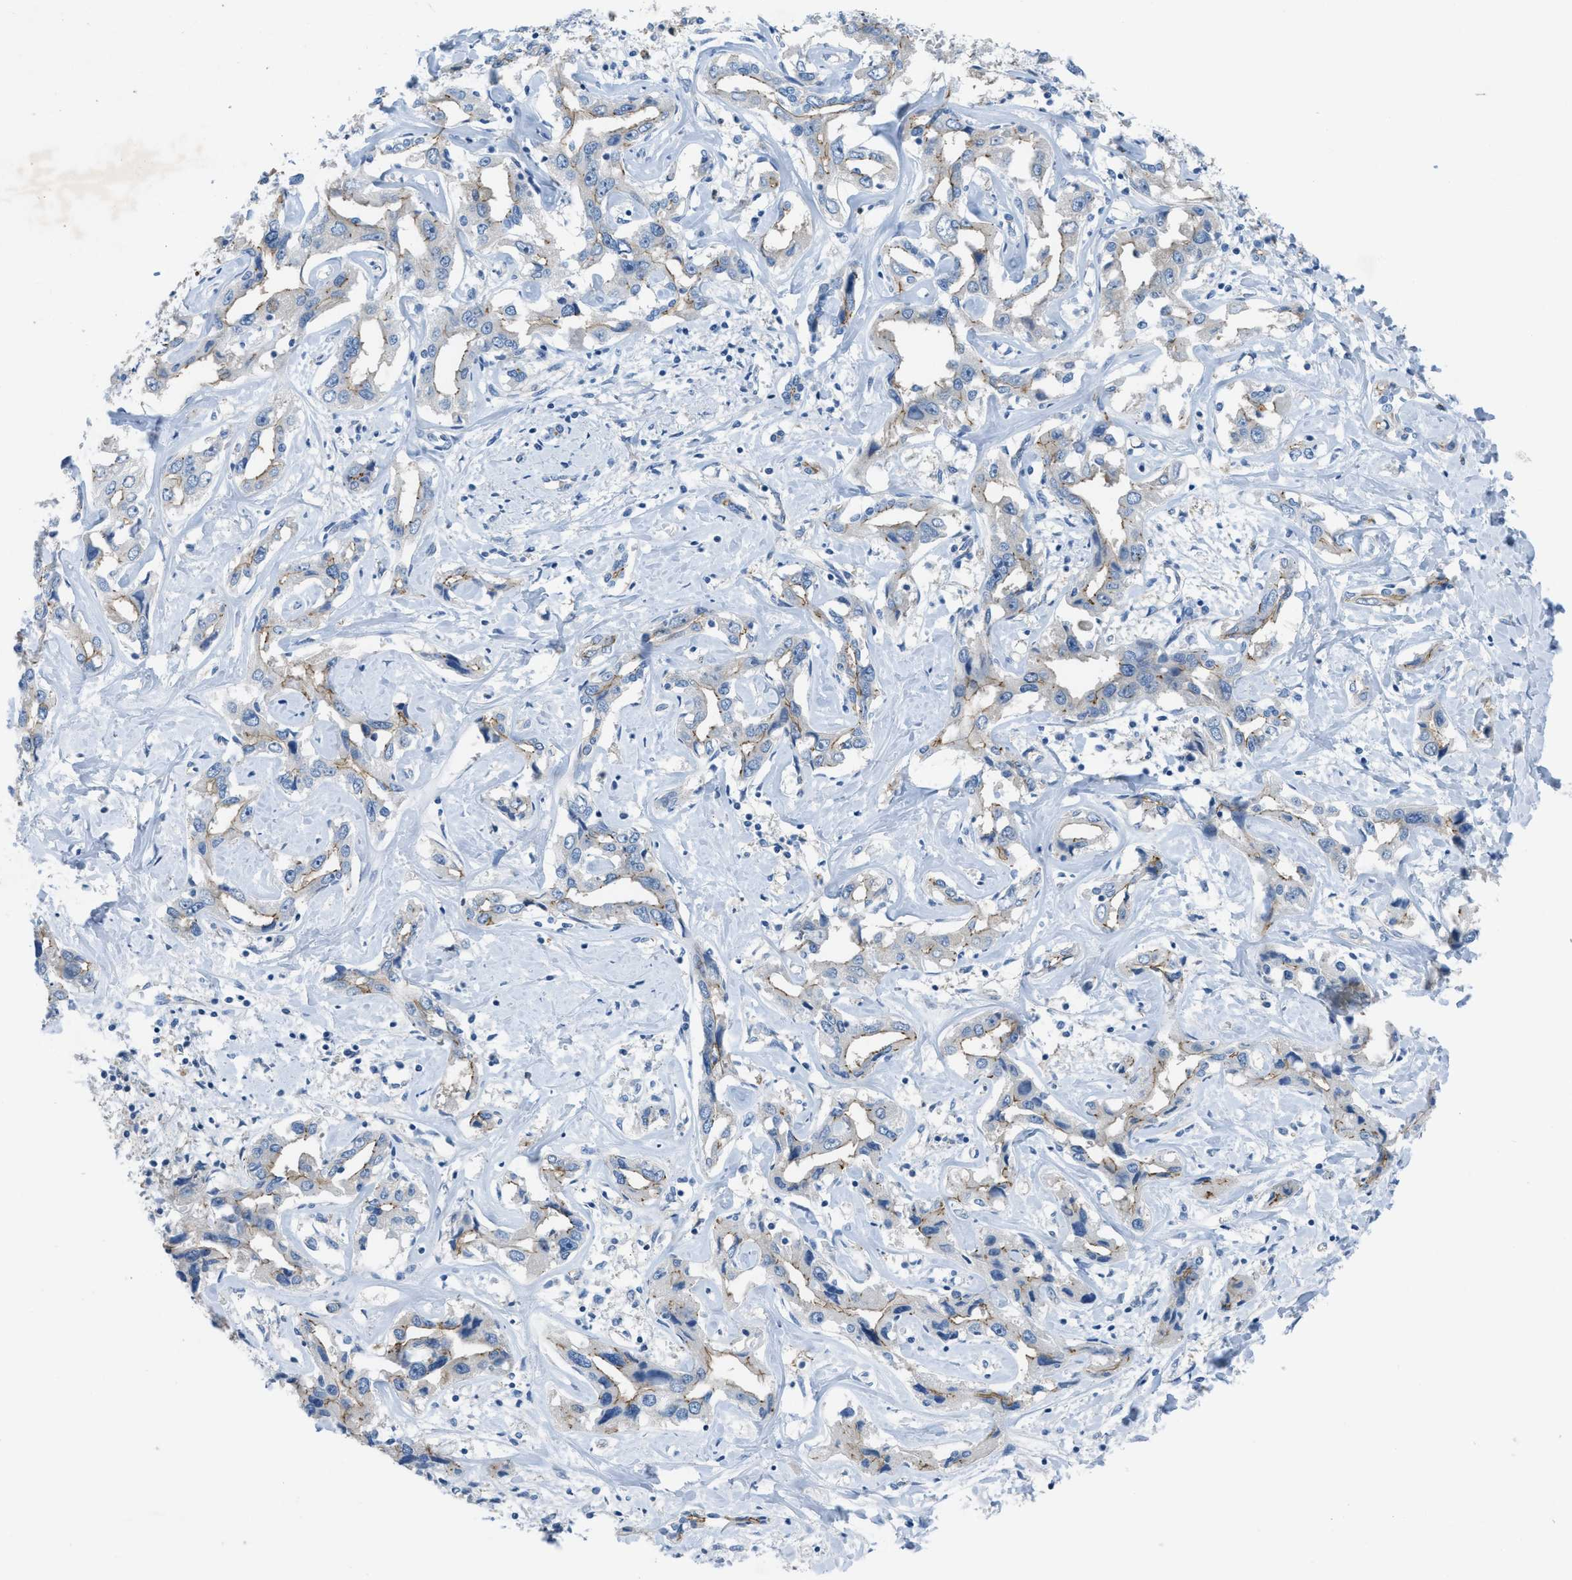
{"staining": {"intensity": "weak", "quantity": "25%-75%", "location": "cytoplasmic/membranous"}, "tissue": "liver cancer", "cell_type": "Tumor cells", "image_type": "cancer", "snomed": [{"axis": "morphology", "description": "Cholangiocarcinoma"}, {"axis": "topography", "description": "Liver"}], "caption": "A photomicrograph of human liver cholangiocarcinoma stained for a protein exhibits weak cytoplasmic/membranous brown staining in tumor cells.", "gene": "CRB3", "patient": {"sex": "male", "age": 59}}